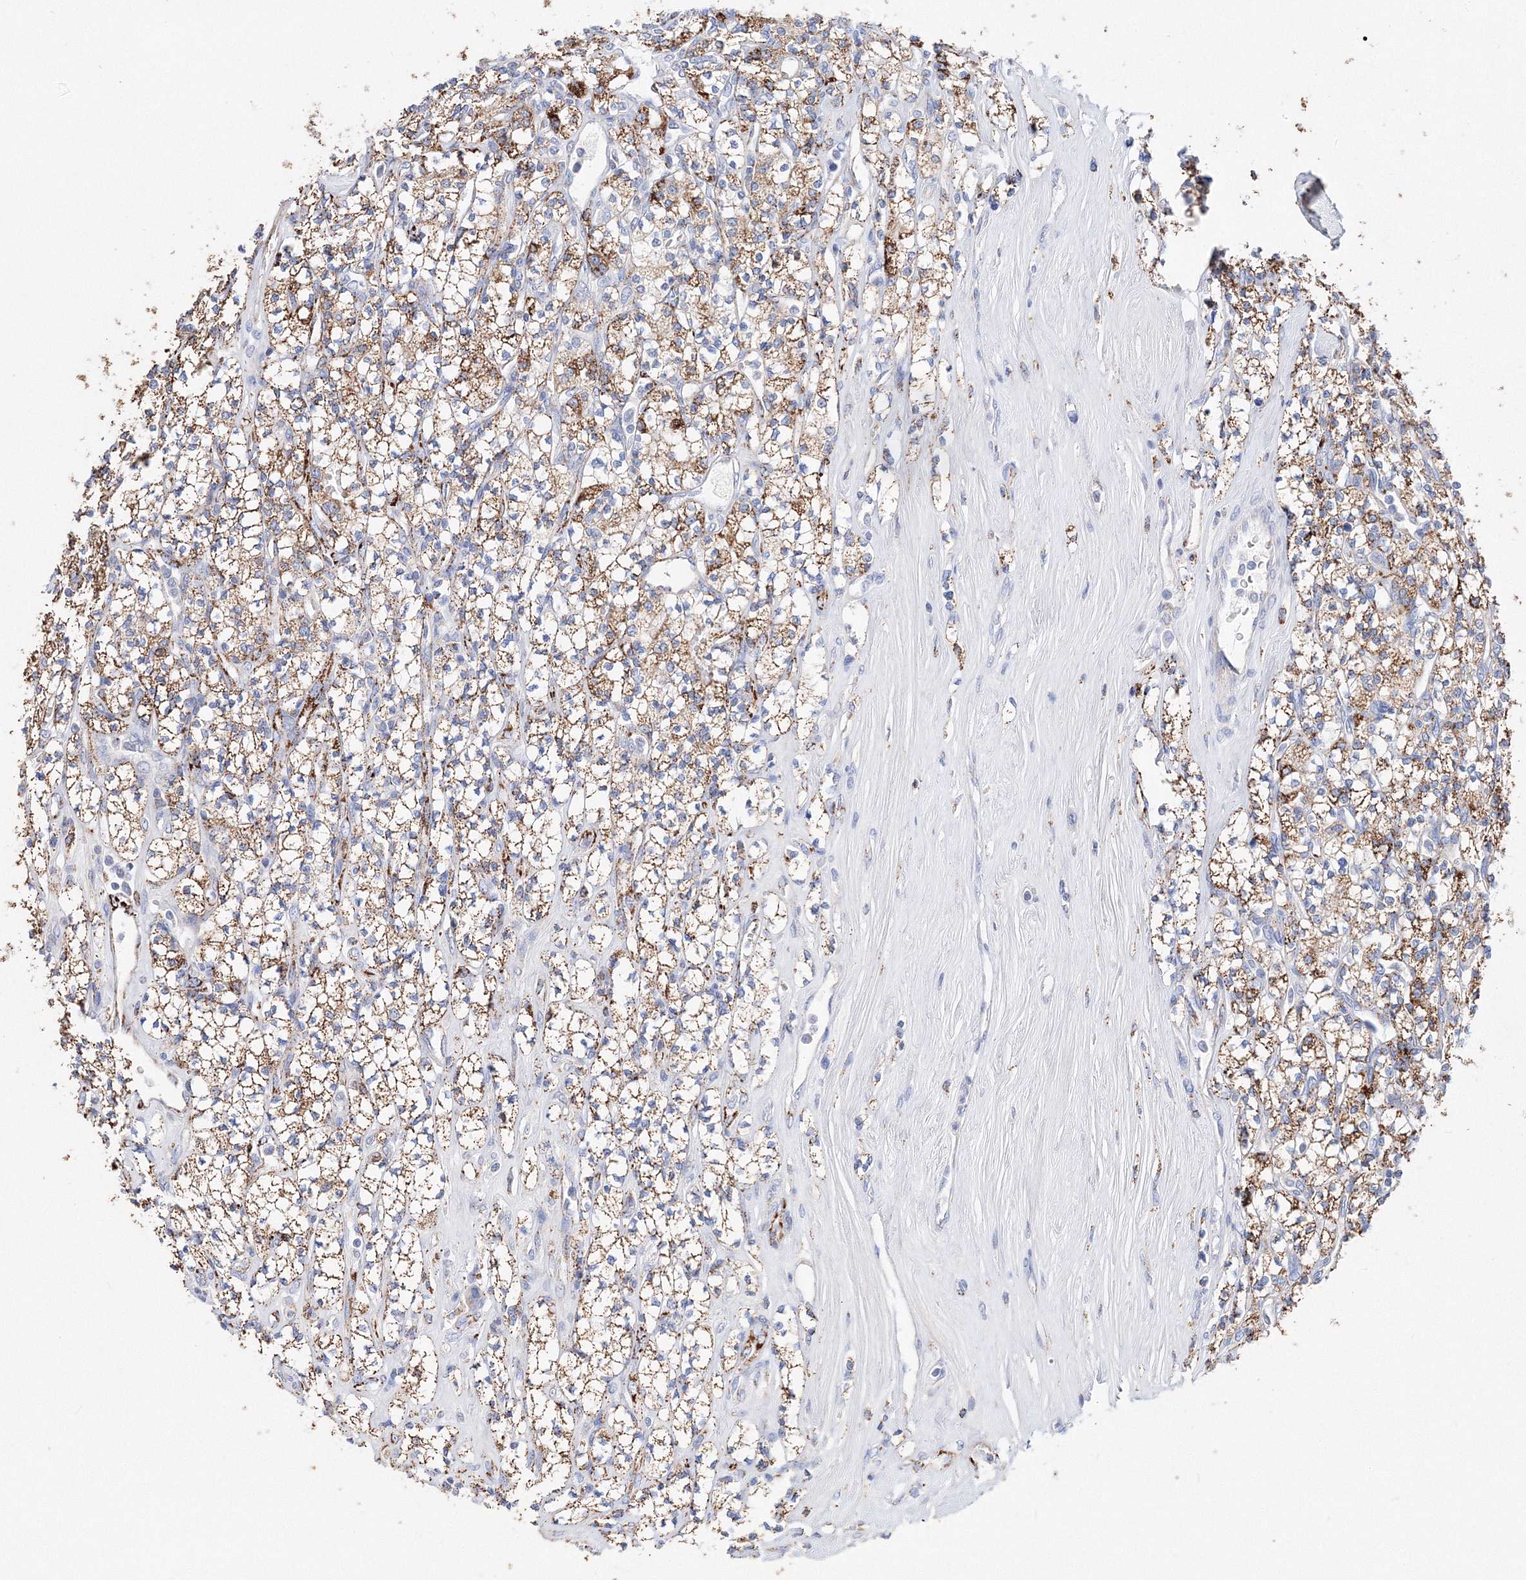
{"staining": {"intensity": "moderate", "quantity": ">75%", "location": "cytoplasmic/membranous"}, "tissue": "renal cancer", "cell_type": "Tumor cells", "image_type": "cancer", "snomed": [{"axis": "morphology", "description": "Adenocarcinoma, NOS"}, {"axis": "topography", "description": "Kidney"}], "caption": "Immunohistochemical staining of adenocarcinoma (renal) reveals medium levels of moderate cytoplasmic/membranous protein staining in approximately >75% of tumor cells.", "gene": "MERTK", "patient": {"sex": "male", "age": 77}}